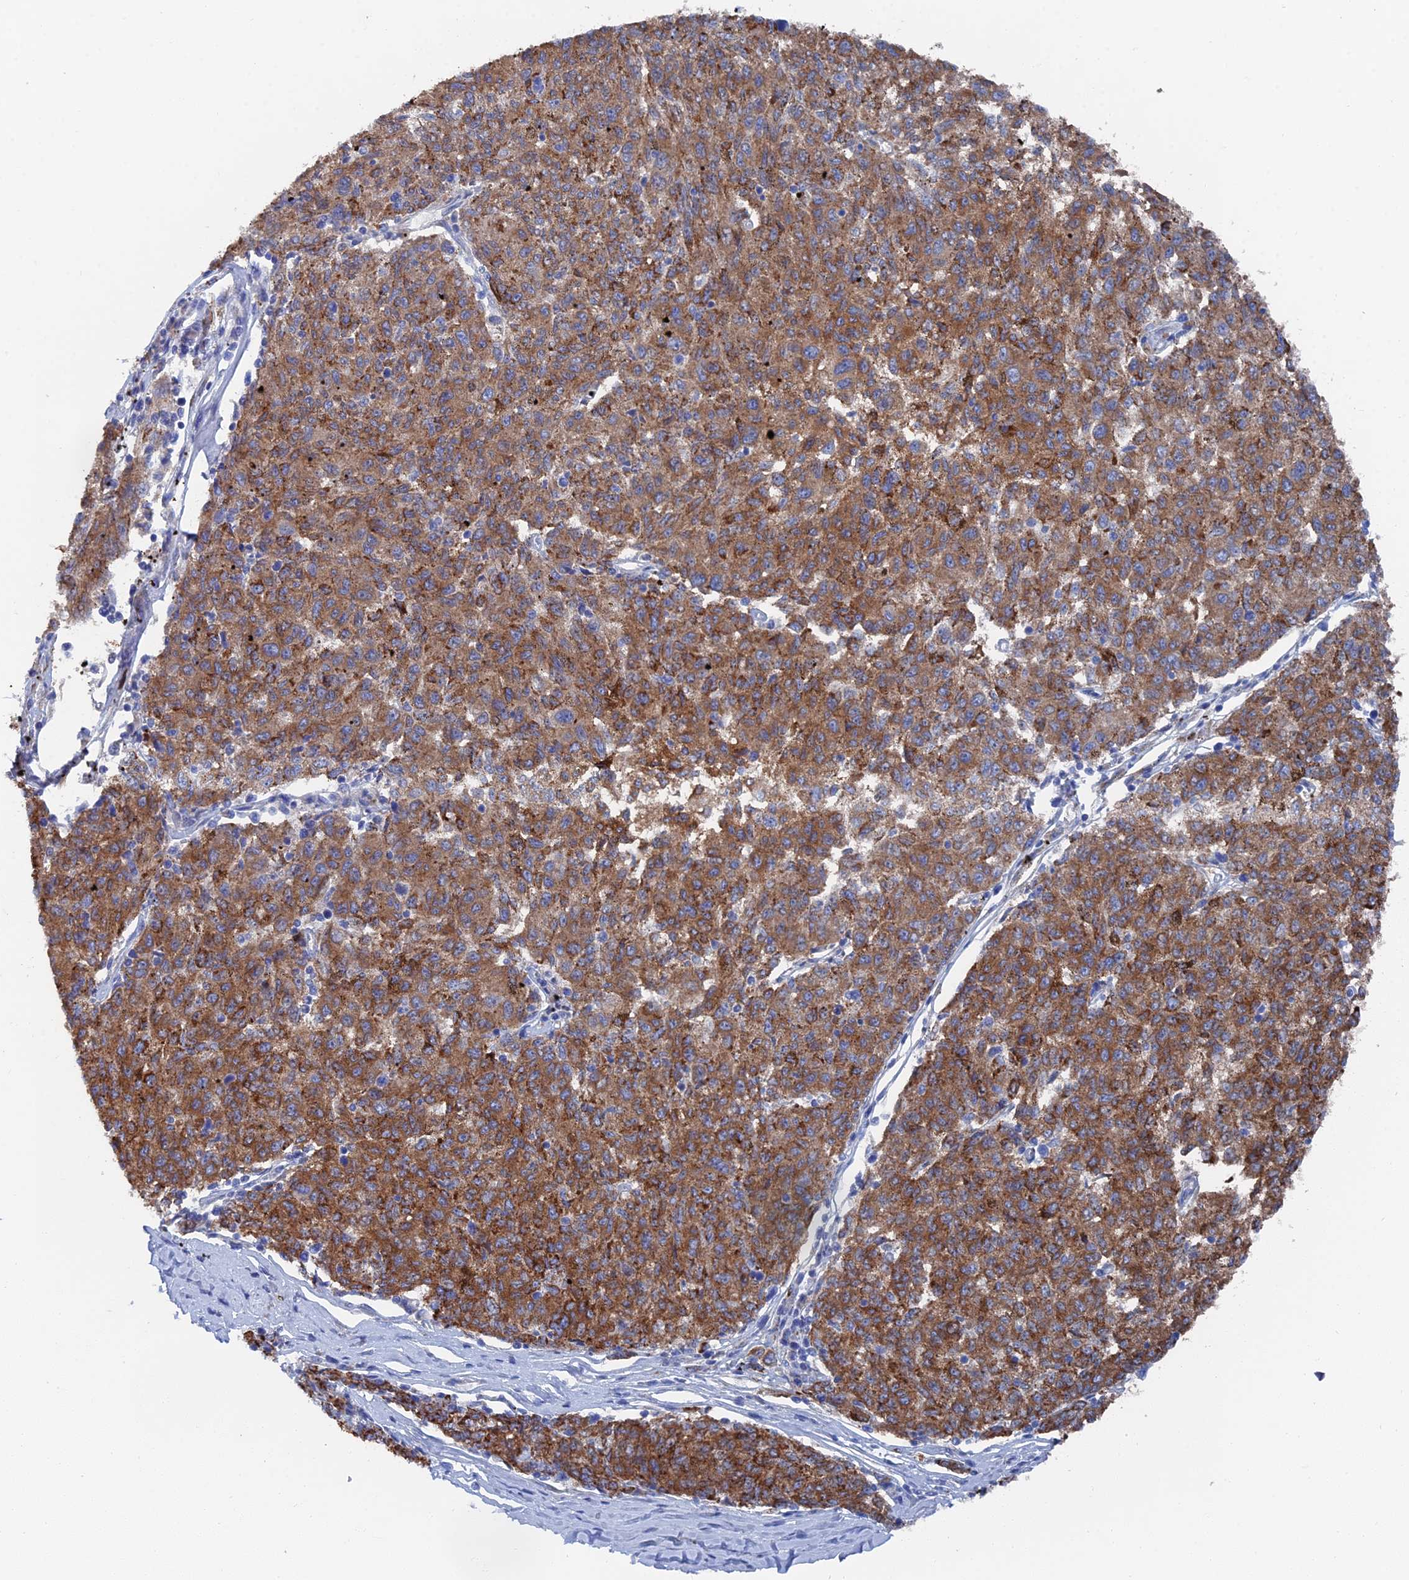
{"staining": {"intensity": "strong", "quantity": ">75%", "location": "cytoplasmic/membranous"}, "tissue": "melanoma", "cell_type": "Tumor cells", "image_type": "cancer", "snomed": [{"axis": "morphology", "description": "Malignant melanoma, NOS"}, {"axis": "topography", "description": "Skin"}], "caption": "This micrograph displays malignant melanoma stained with immunohistochemistry to label a protein in brown. The cytoplasmic/membranous of tumor cells show strong positivity for the protein. Nuclei are counter-stained blue.", "gene": "IFT80", "patient": {"sex": "female", "age": 72}}